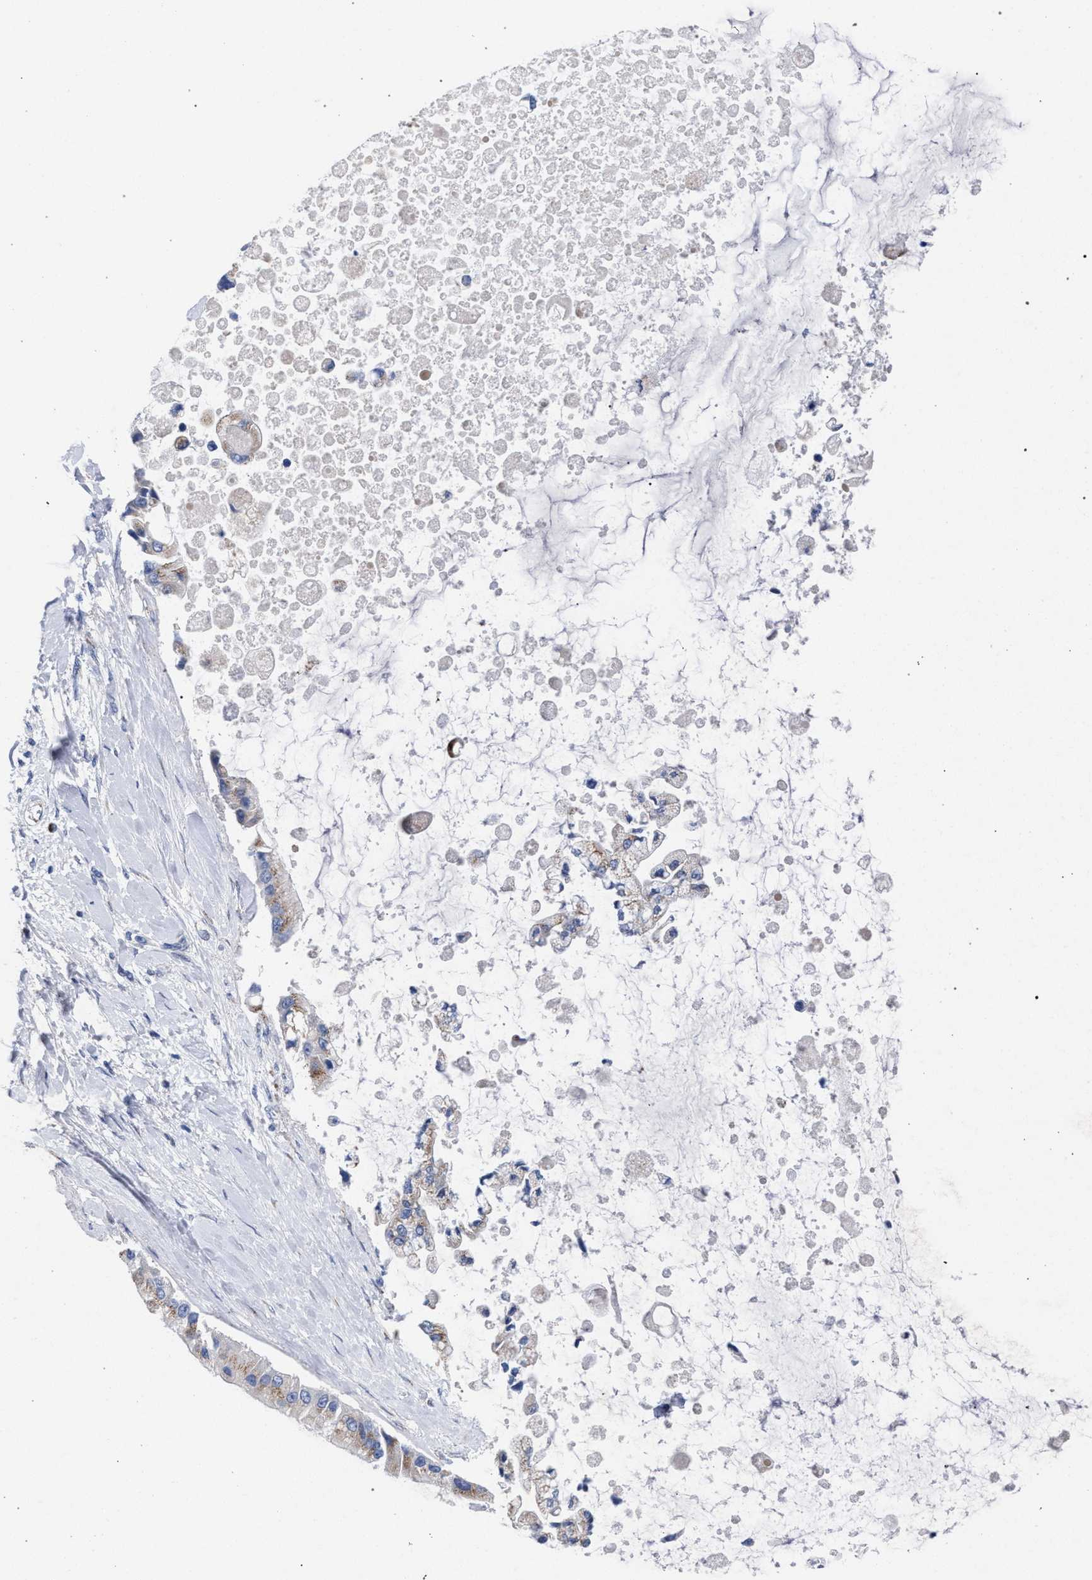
{"staining": {"intensity": "weak", "quantity": ">75%", "location": "cytoplasmic/membranous"}, "tissue": "liver cancer", "cell_type": "Tumor cells", "image_type": "cancer", "snomed": [{"axis": "morphology", "description": "Cholangiocarcinoma"}, {"axis": "topography", "description": "Liver"}], "caption": "Immunohistochemical staining of liver cancer (cholangiocarcinoma) shows low levels of weak cytoplasmic/membranous expression in about >75% of tumor cells.", "gene": "GOLGA2", "patient": {"sex": "male", "age": 50}}